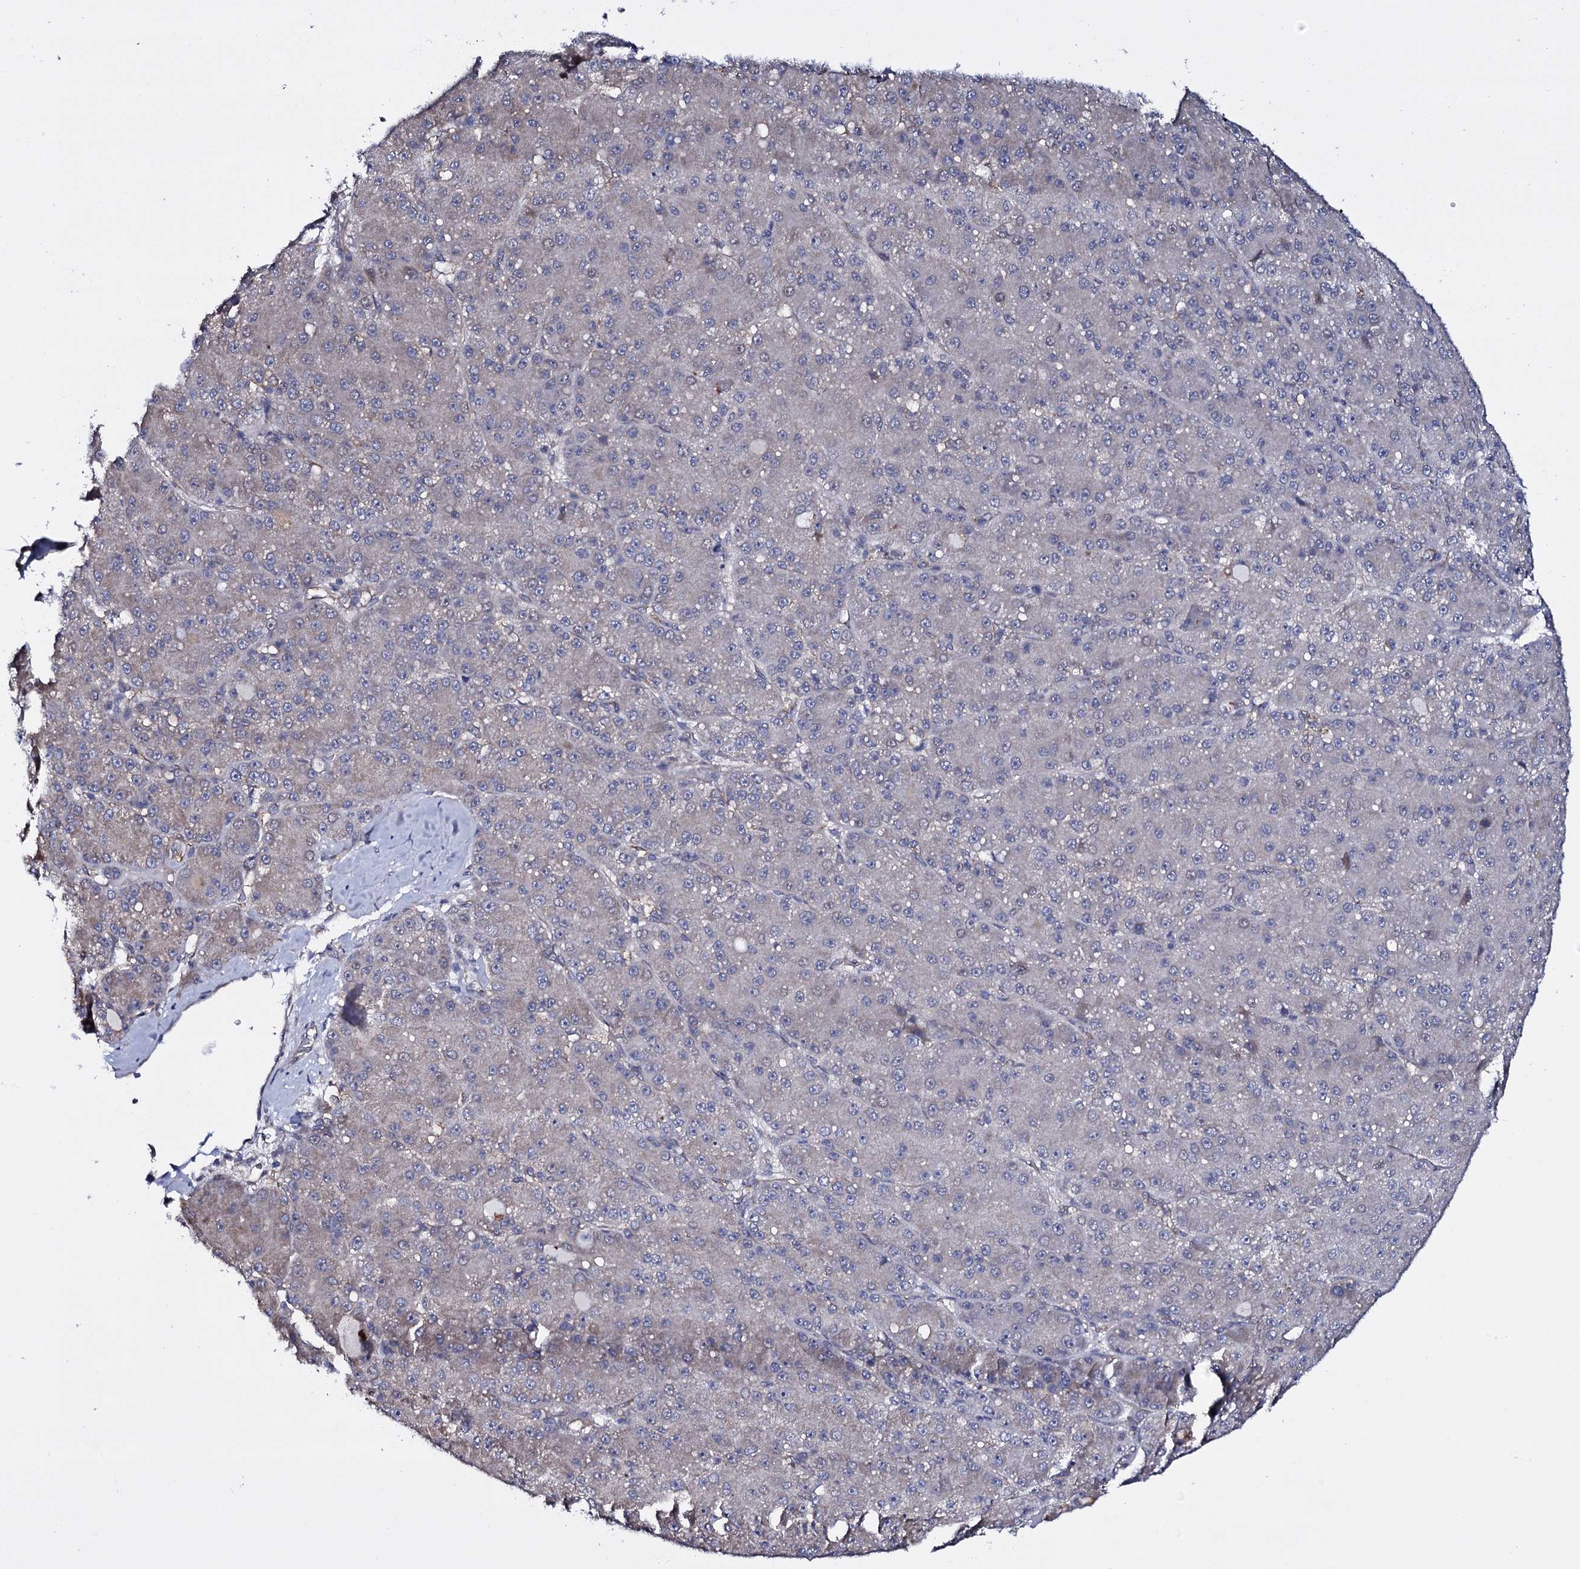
{"staining": {"intensity": "negative", "quantity": "none", "location": "none"}, "tissue": "liver cancer", "cell_type": "Tumor cells", "image_type": "cancer", "snomed": [{"axis": "morphology", "description": "Carcinoma, Hepatocellular, NOS"}, {"axis": "topography", "description": "Liver"}], "caption": "The photomicrograph exhibits no significant expression in tumor cells of hepatocellular carcinoma (liver).", "gene": "GAREM1", "patient": {"sex": "male", "age": 67}}